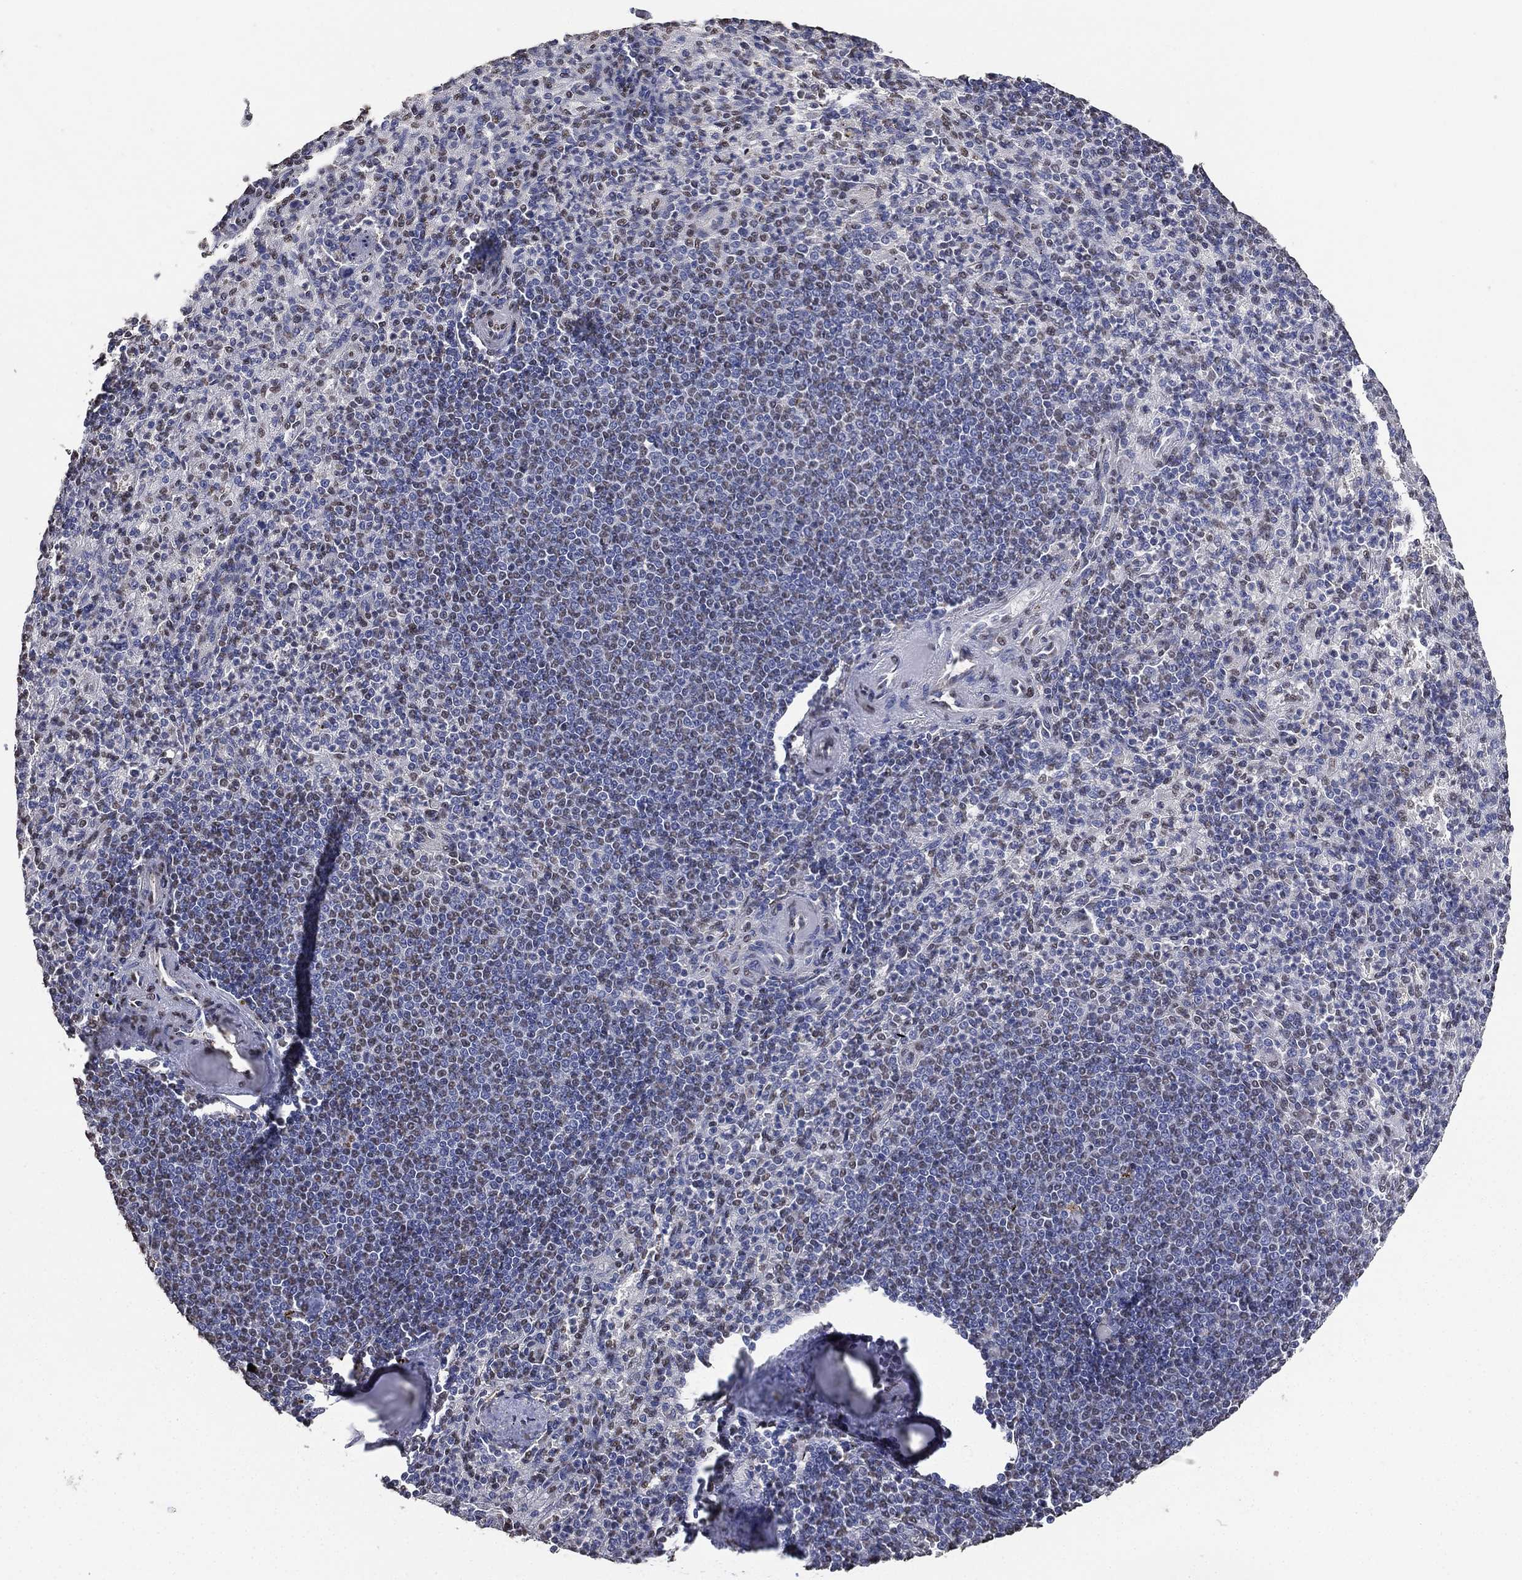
{"staining": {"intensity": "weak", "quantity": "<25%", "location": "cytoplasmic/membranous"}, "tissue": "spleen", "cell_type": "Cells in red pulp", "image_type": "normal", "snomed": [{"axis": "morphology", "description": "Normal tissue, NOS"}, {"axis": "topography", "description": "Spleen"}], "caption": "Immunohistochemical staining of benign human spleen reveals no significant staining in cells in red pulp. (Stains: DAB immunohistochemistry (IHC) with hematoxylin counter stain, Microscopy: brightfield microscopy at high magnification).", "gene": "ALDH7A1", "patient": {"sex": "female", "age": 74}}